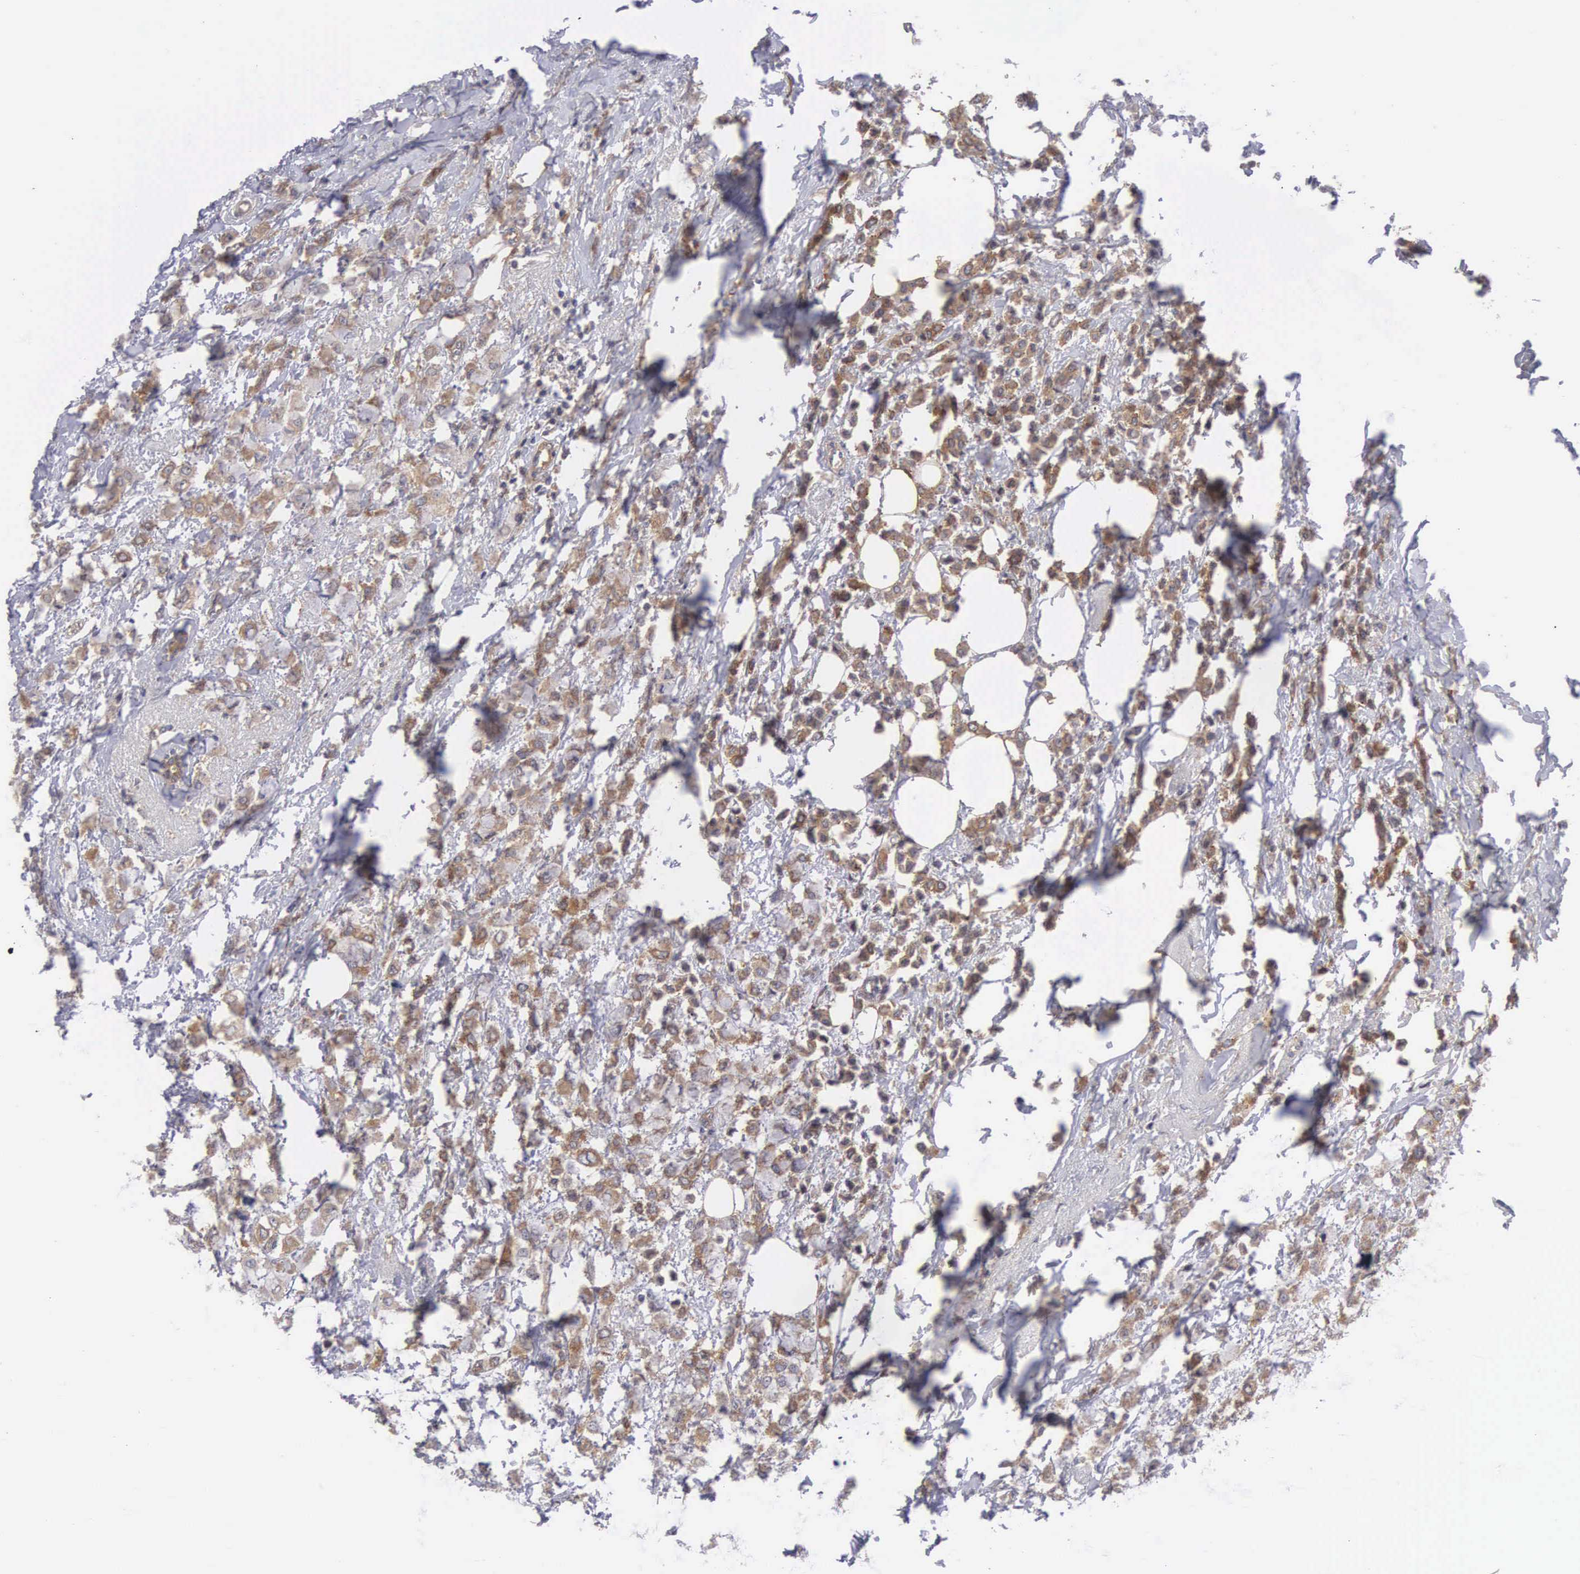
{"staining": {"intensity": "weak", "quantity": ">75%", "location": "cytoplasmic/membranous"}, "tissue": "breast cancer", "cell_type": "Tumor cells", "image_type": "cancer", "snomed": [{"axis": "morphology", "description": "Lobular carcinoma"}, {"axis": "topography", "description": "Breast"}], "caption": "This micrograph reveals IHC staining of human breast cancer (lobular carcinoma), with low weak cytoplasmic/membranous positivity in approximately >75% of tumor cells.", "gene": "GRIPAP1", "patient": {"sex": "female", "age": 85}}